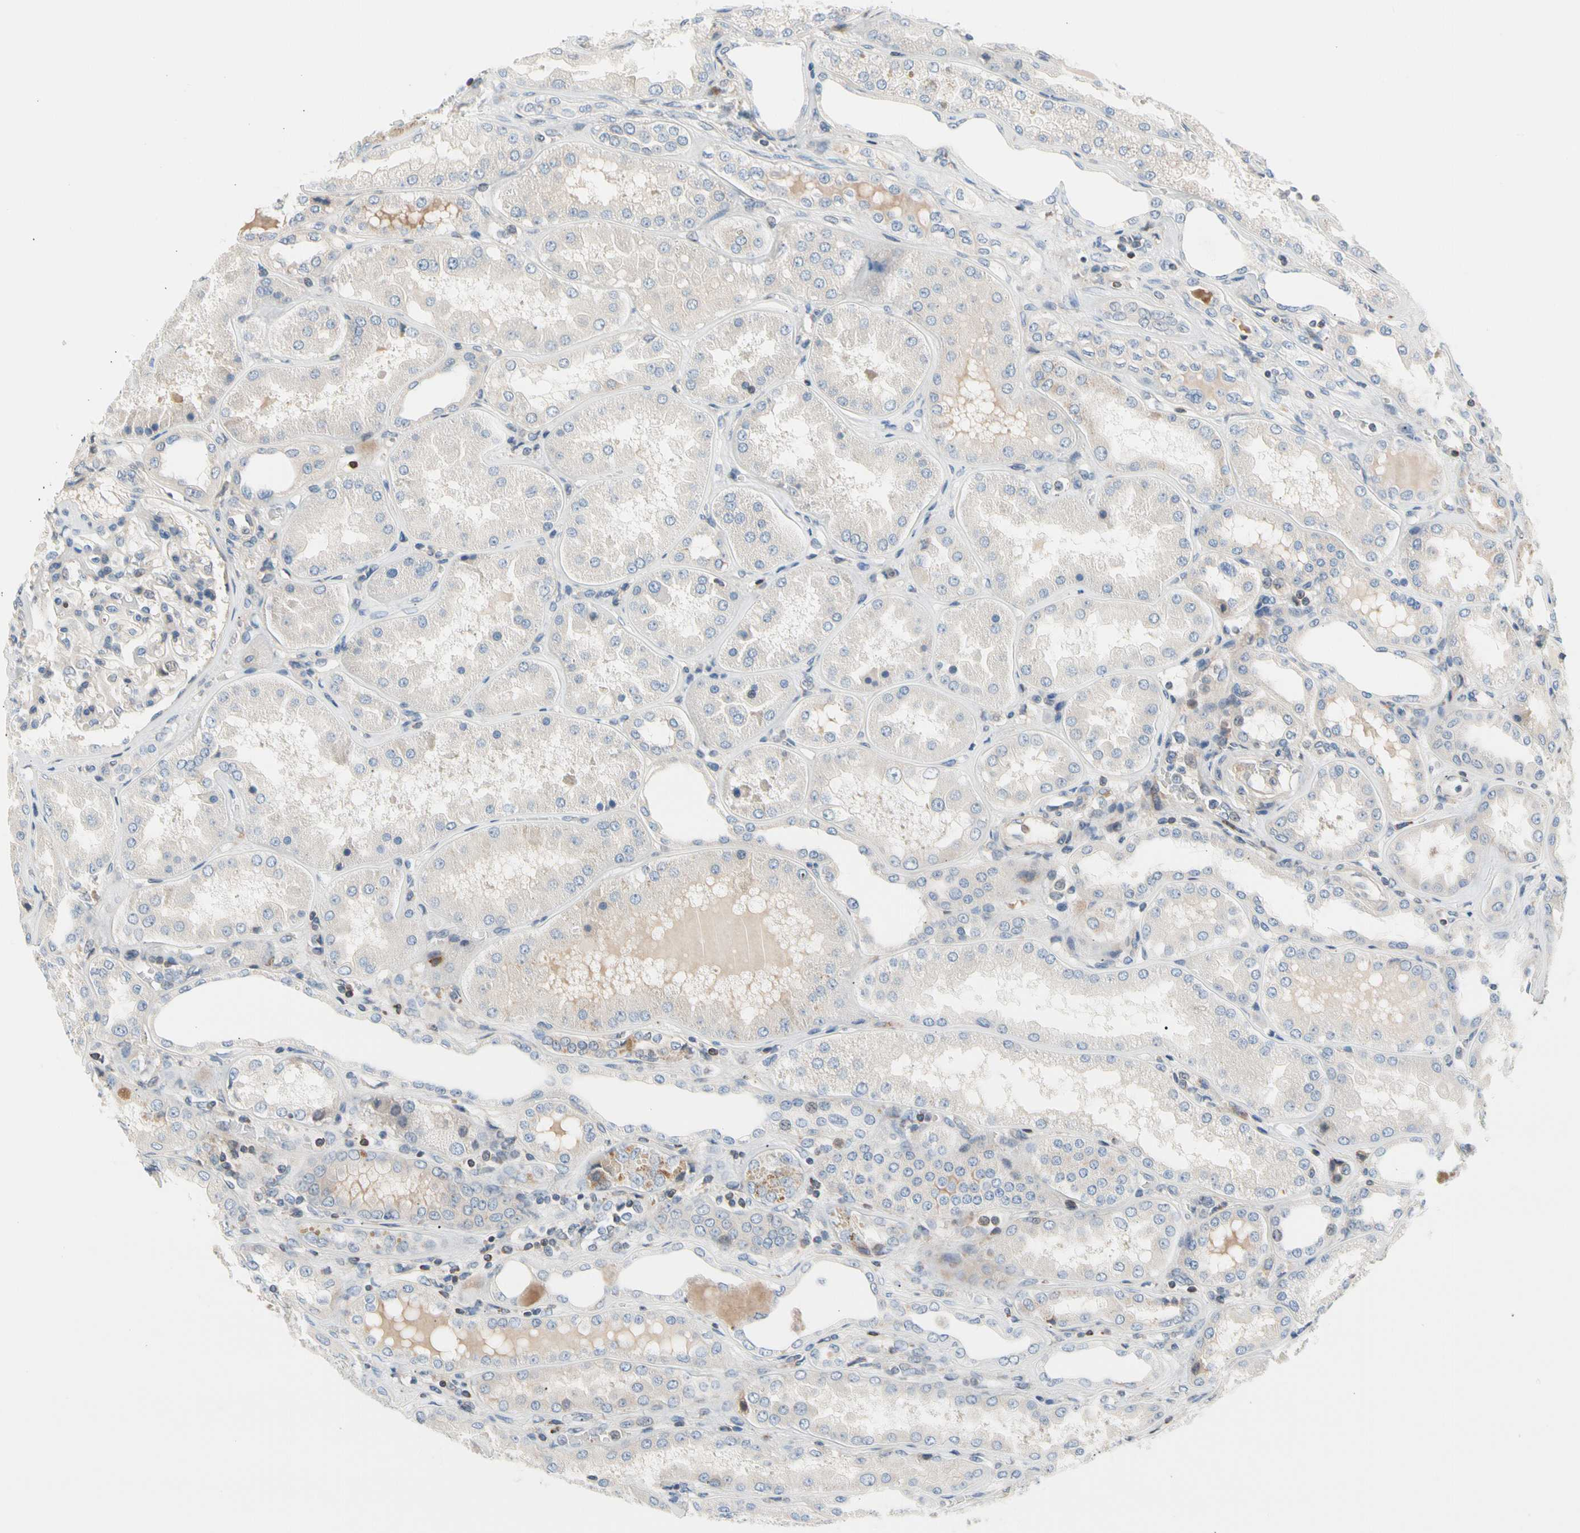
{"staining": {"intensity": "negative", "quantity": "none", "location": "none"}, "tissue": "kidney", "cell_type": "Cells in glomeruli", "image_type": "normal", "snomed": [{"axis": "morphology", "description": "Normal tissue, NOS"}, {"axis": "topography", "description": "Kidney"}], "caption": "DAB immunohistochemical staining of benign human kidney reveals no significant positivity in cells in glomeruli. Brightfield microscopy of immunohistochemistry stained with DAB (3,3'-diaminobenzidine) (brown) and hematoxylin (blue), captured at high magnification.", "gene": "MAP3K3", "patient": {"sex": "female", "age": 56}}